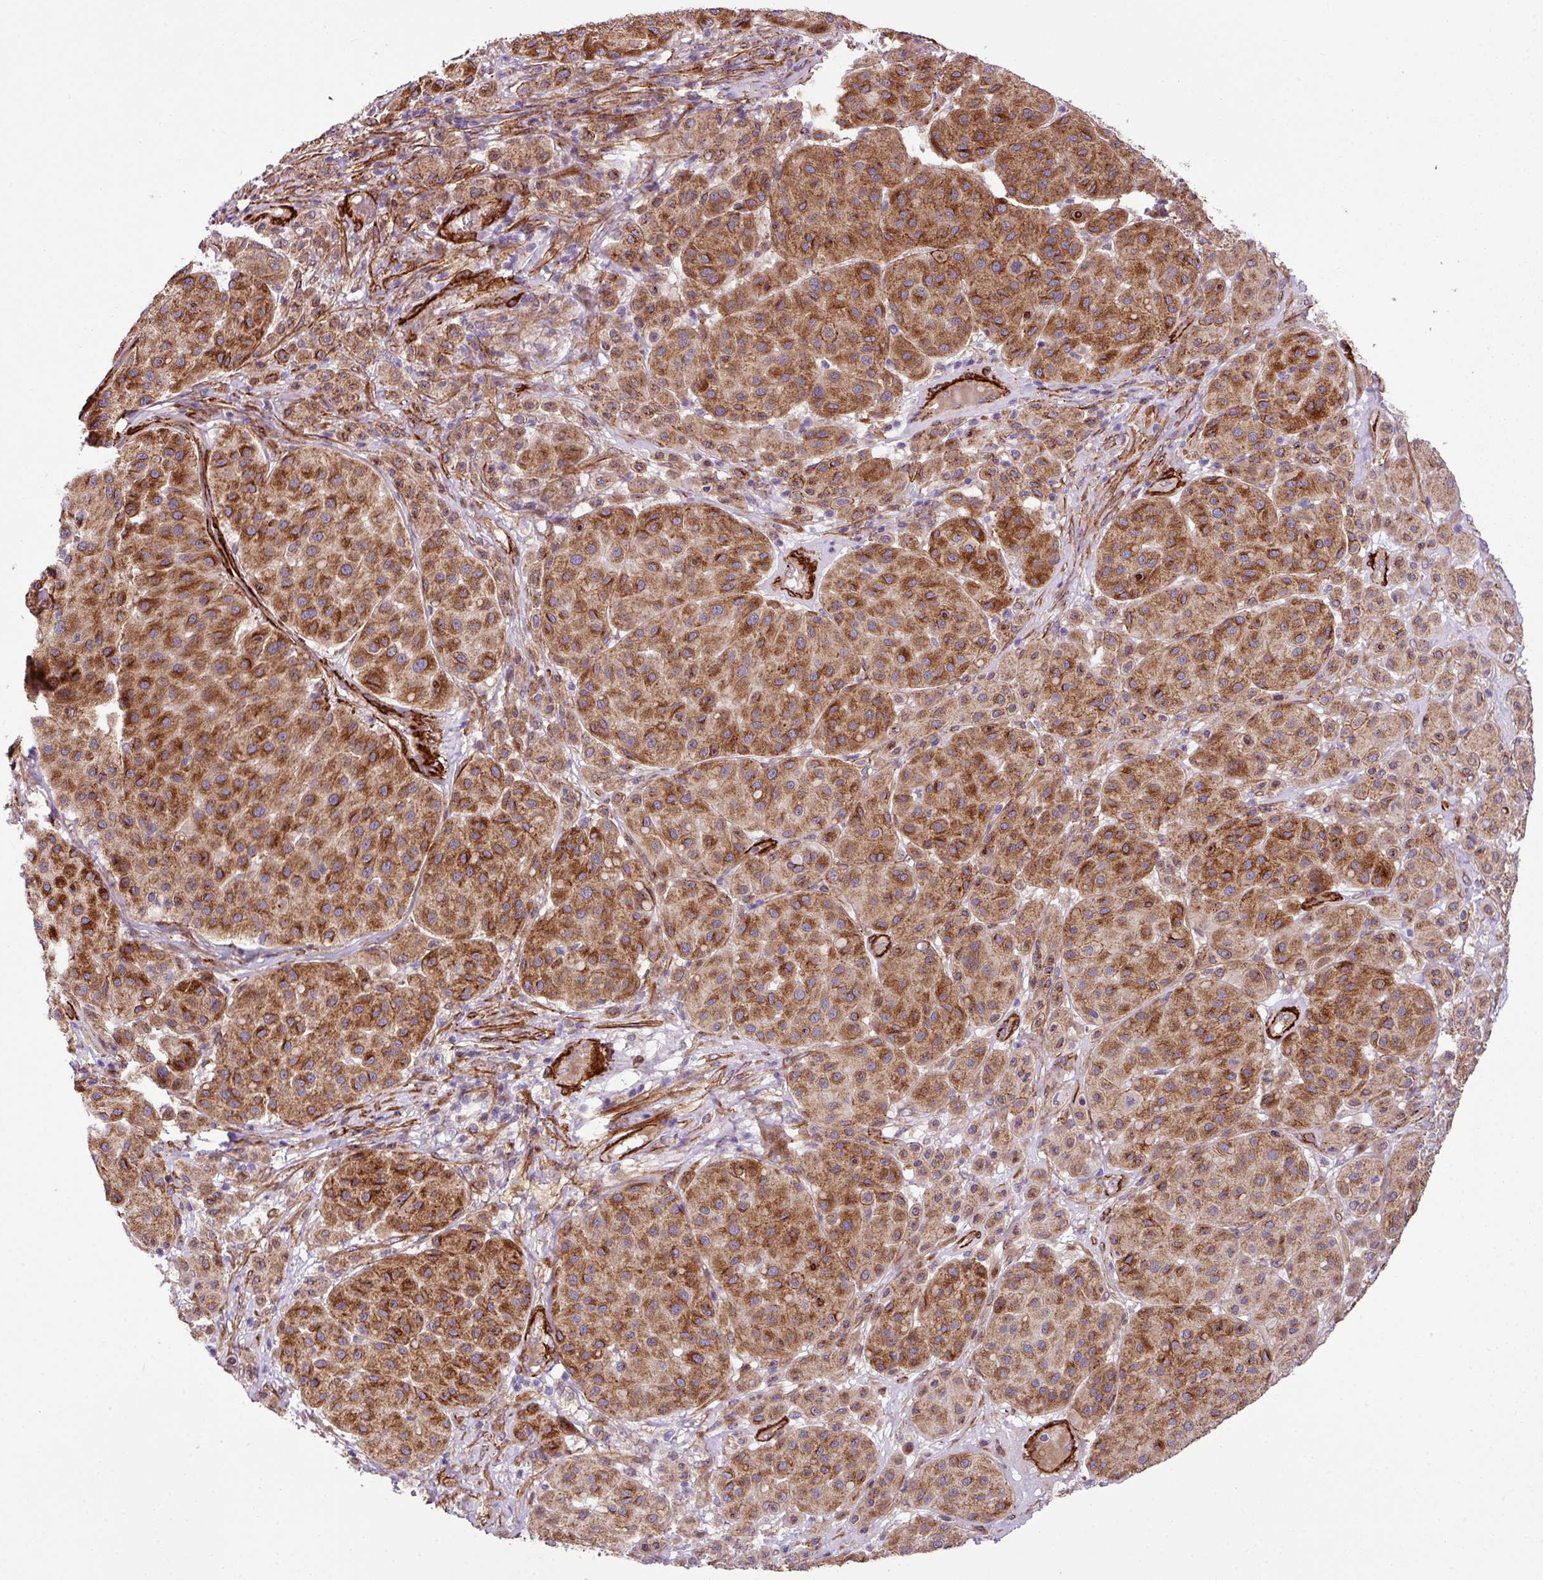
{"staining": {"intensity": "strong", "quantity": ">75%", "location": "cytoplasmic/membranous"}, "tissue": "melanoma", "cell_type": "Tumor cells", "image_type": "cancer", "snomed": [{"axis": "morphology", "description": "Malignant melanoma, Metastatic site"}, {"axis": "topography", "description": "Smooth muscle"}], "caption": "About >75% of tumor cells in human malignant melanoma (metastatic site) exhibit strong cytoplasmic/membranous protein positivity as visualized by brown immunohistochemical staining.", "gene": "FAM47E", "patient": {"sex": "male", "age": 41}}